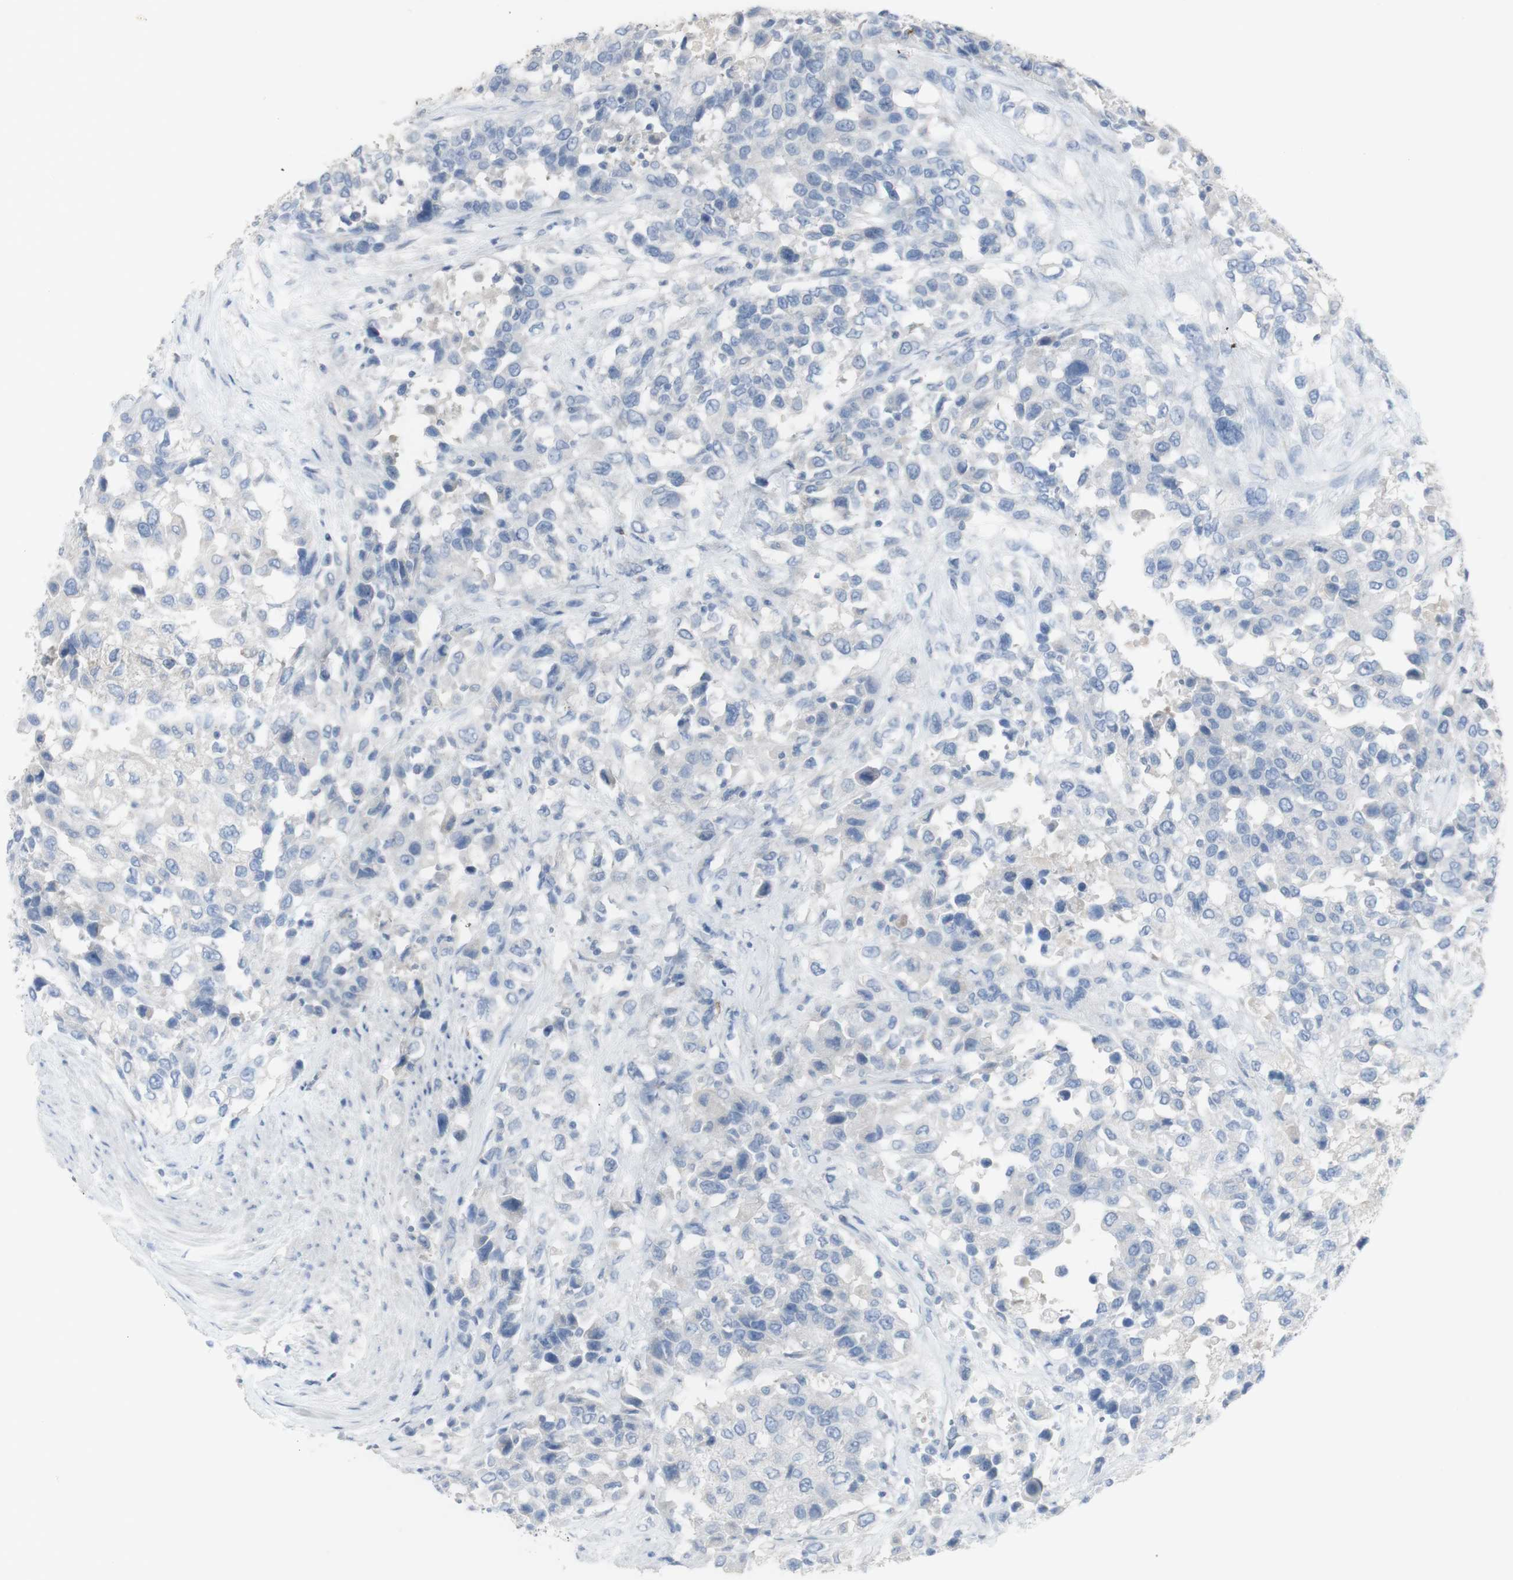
{"staining": {"intensity": "negative", "quantity": "none", "location": "none"}, "tissue": "urothelial cancer", "cell_type": "Tumor cells", "image_type": "cancer", "snomed": [{"axis": "morphology", "description": "Urothelial carcinoma, High grade"}, {"axis": "topography", "description": "Urinary bladder"}], "caption": "A photomicrograph of urothelial carcinoma (high-grade) stained for a protein shows no brown staining in tumor cells.", "gene": "CD207", "patient": {"sex": "female", "age": 80}}